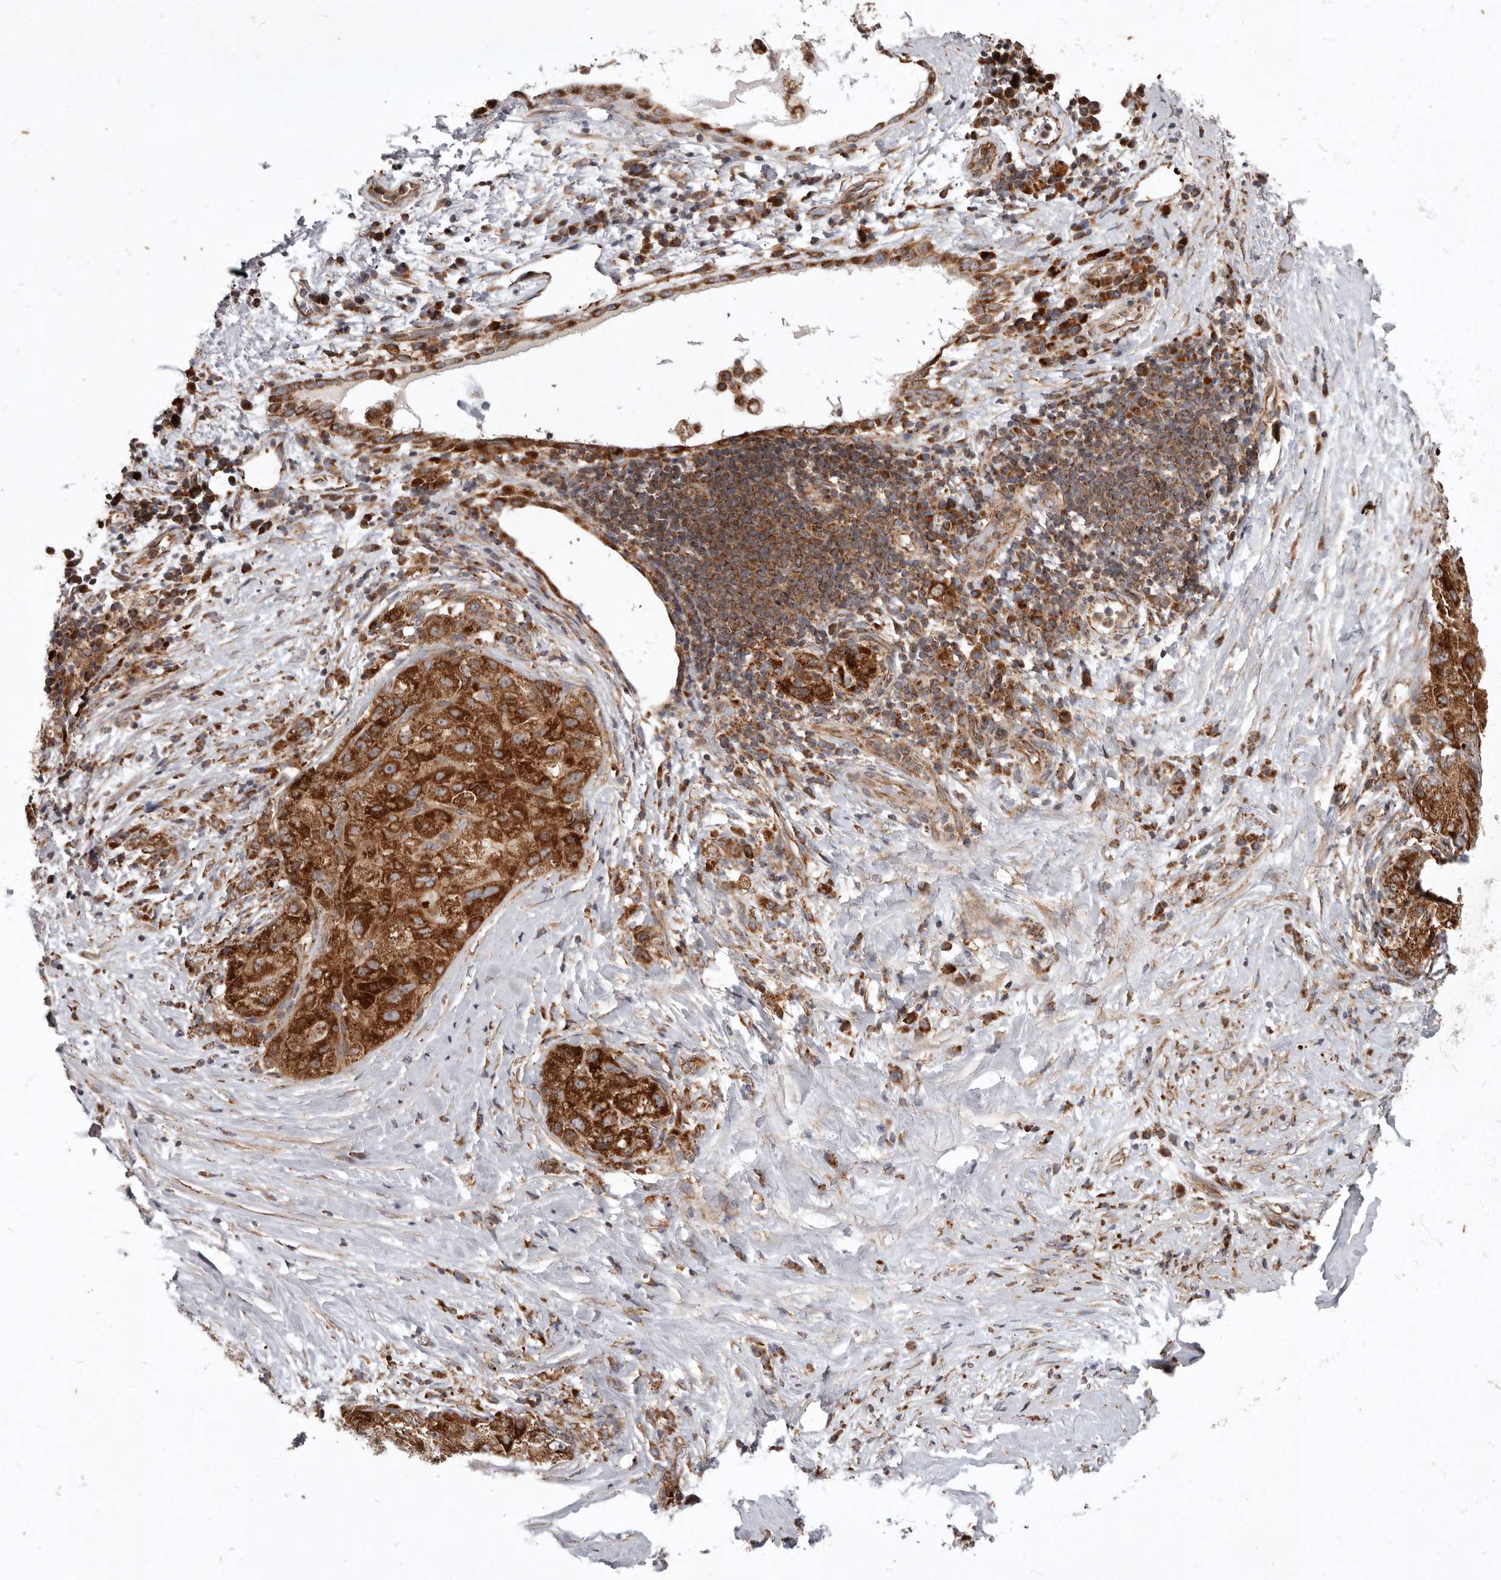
{"staining": {"intensity": "strong", "quantity": ">75%", "location": "cytoplasmic/membranous"}, "tissue": "liver cancer", "cell_type": "Tumor cells", "image_type": "cancer", "snomed": [{"axis": "morphology", "description": "Carcinoma, Hepatocellular, NOS"}, {"axis": "topography", "description": "Liver"}], "caption": "An immunohistochemistry micrograph of neoplastic tissue is shown. Protein staining in brown highlights strong cytoplasmic/membranous positivity in hepatocellular carcinoma (liver) within tumor cells.", "gene": "MRPS10", "patient": {"sex": "male", "age": 80}}